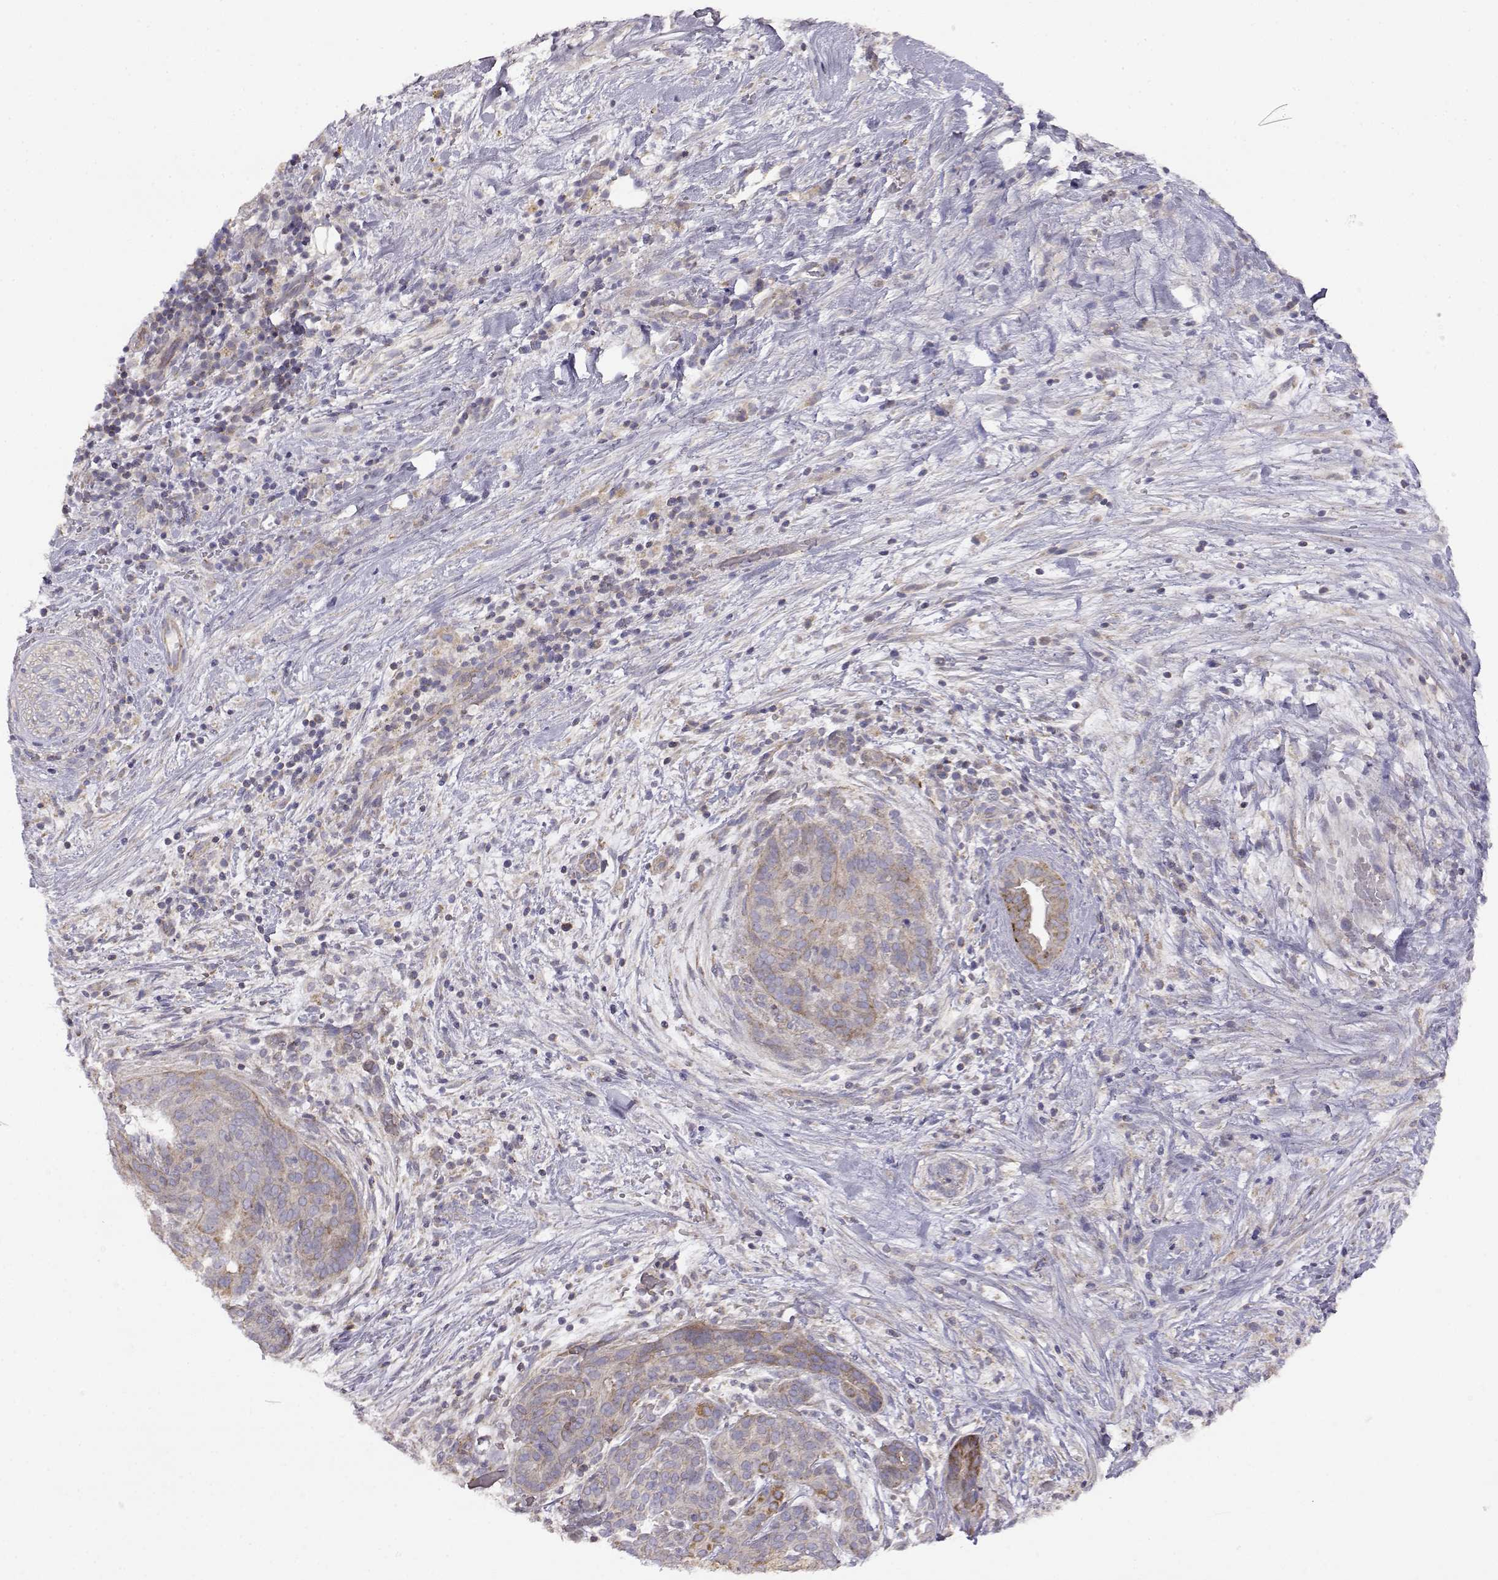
{"staining": {"intensity": "moderate", "quantity": "<25%", "location": "cytoplasmic/membranous"}, "tissue": "pancreatic cancer", "cell_type": "Tumor cells", "image_type": "cancer", "snomed": [{"axis": "morphology", "description": "Adenocarcinoma, NOS"}, {"axis": "topography", "description": "Pancreas"}], "caption": "This photomicrograph reveals immunohistochemistry (IHC) staining of pancreatic cancer (adenocarcinoma), with low moderate cytoplasmic/membranous staining in approximately <25% of tumor cells.", "gene": "DDC", "patient": {"sex": "male", "age": 44}}